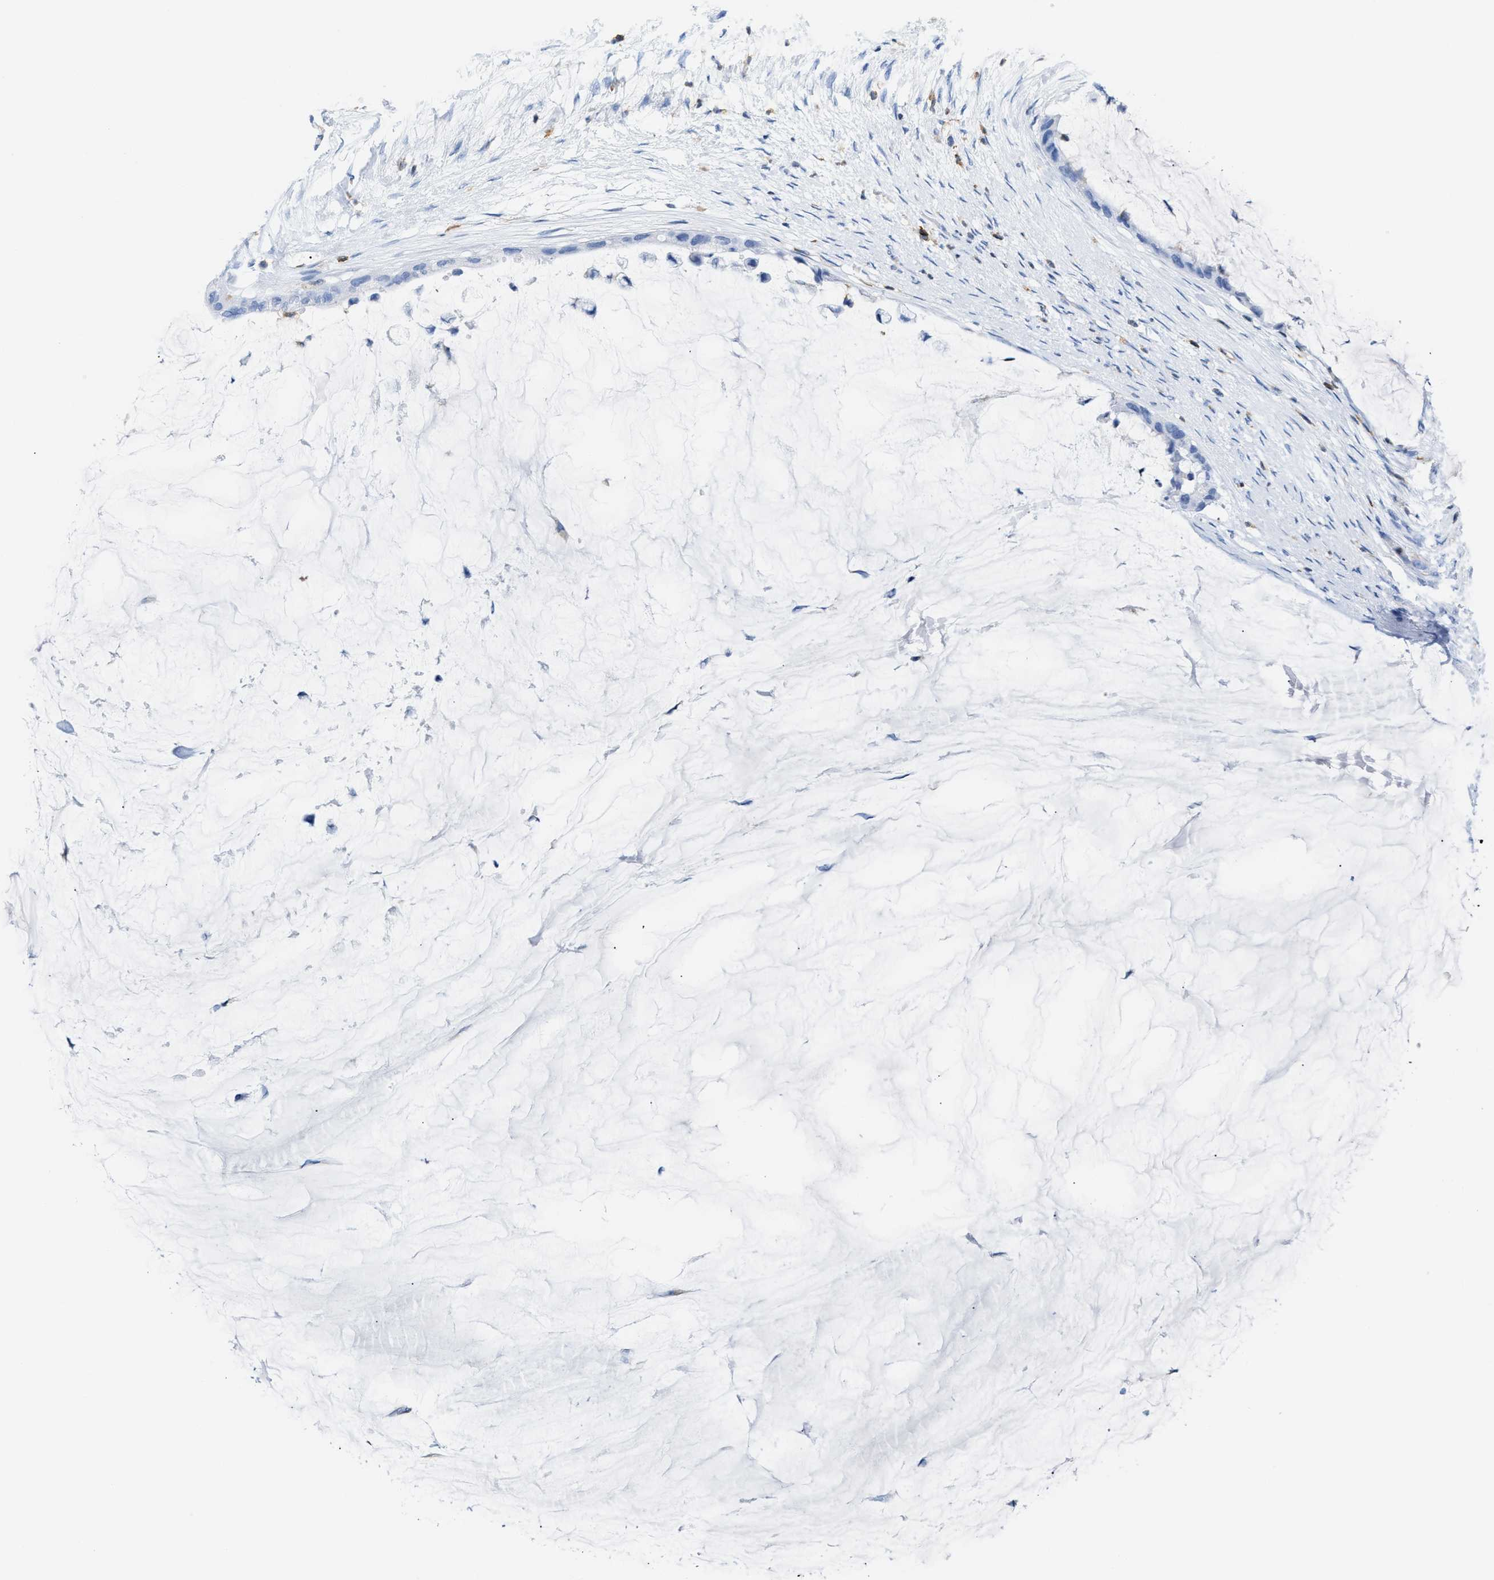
{"staining": {"intensity": "negative", "quantity": "none", "location": "none"}, "tissue": "pancreatic cancer", "cell_type": "Tumor cells", "image_type": "cancer", "snomed": [{"axis": "morphology", "description": "Adenocarcinoma, NOS"}, {"axis": "topography", "description": "Pancreas"}], "caption": "Tumor cells are negative for brown protein staining in pancreatic cancer (adenocarcinoma). (Immunohistochemistry (ihc), brightfield microscopy, high magnification).", "gene": "LCP1", "patient": {"sex": "male", "age": 41}}